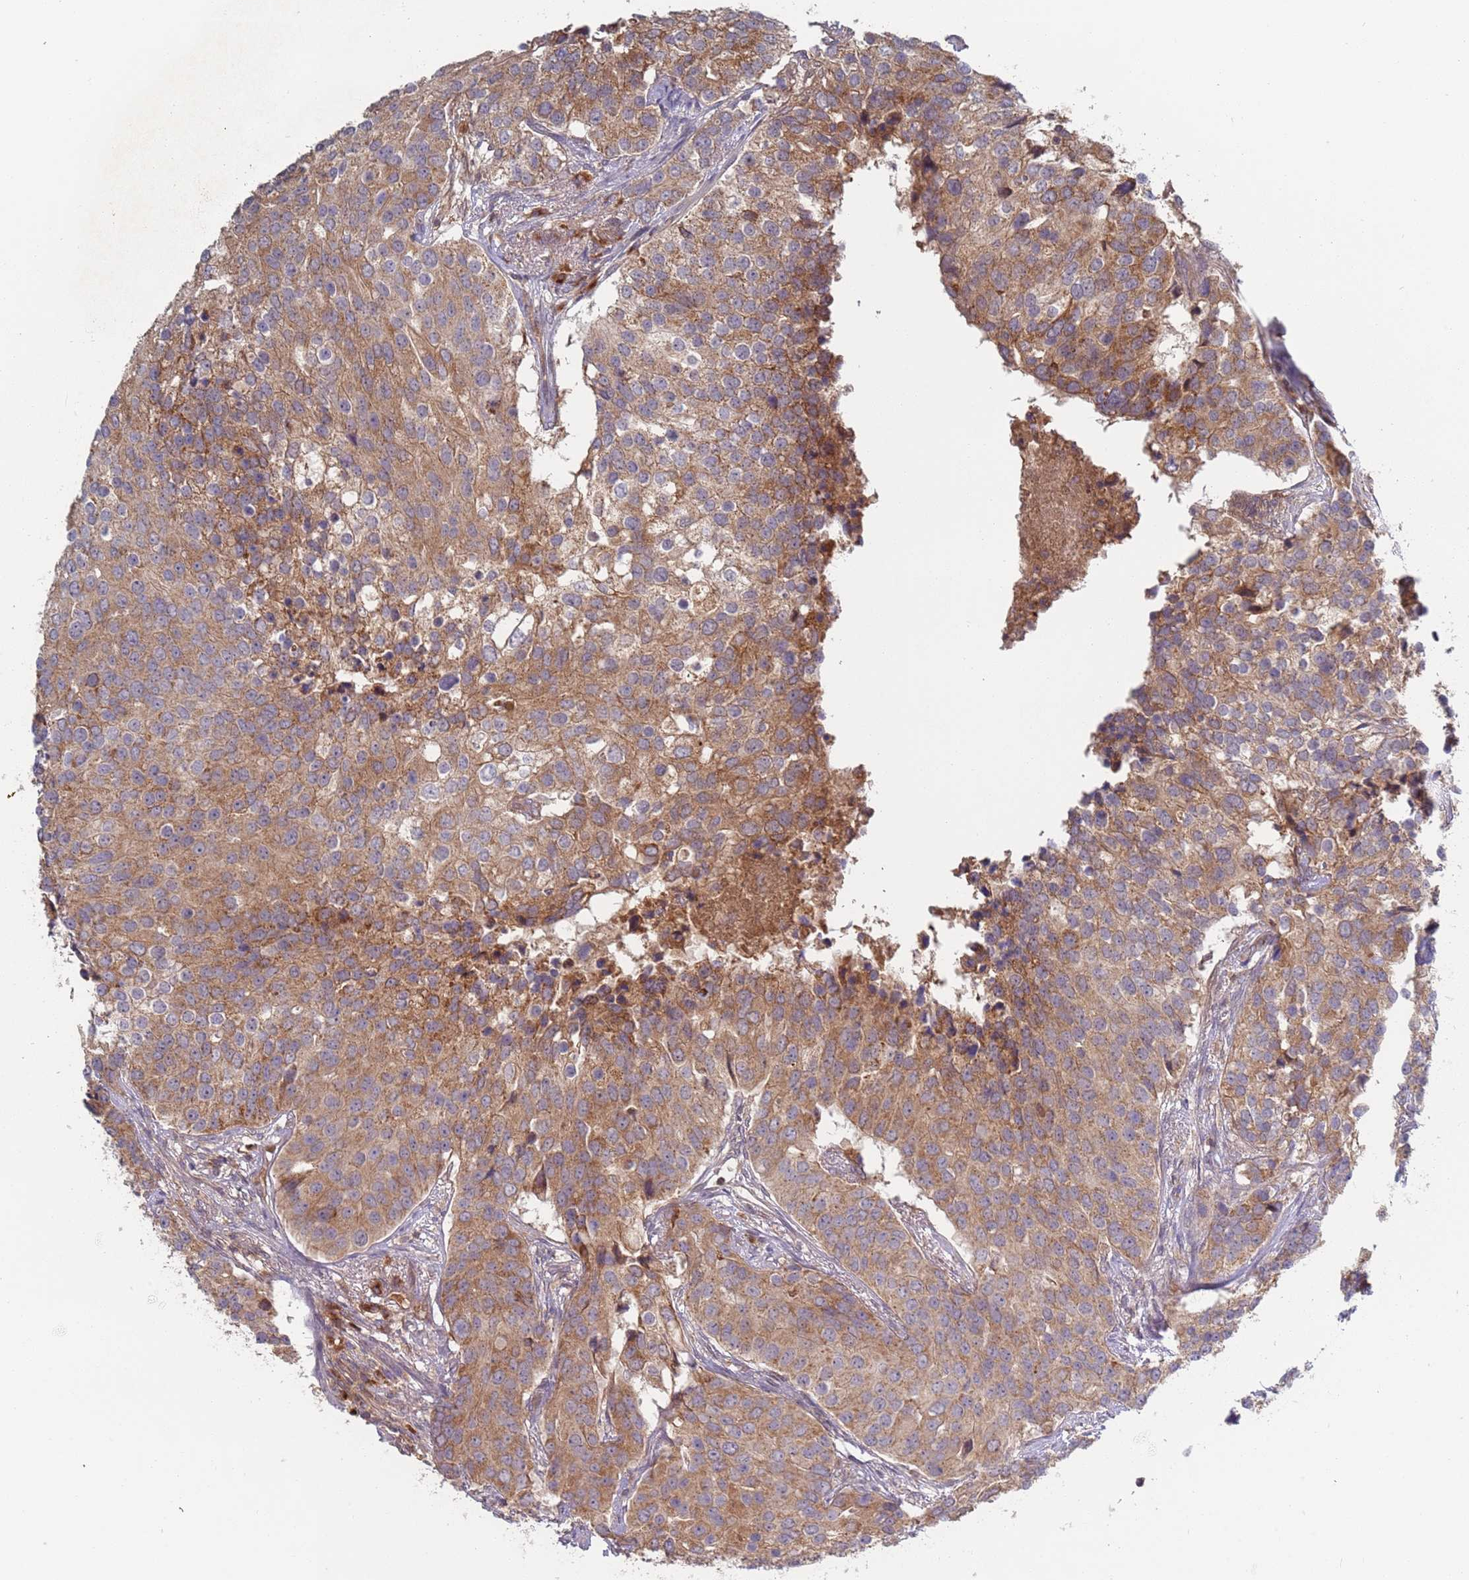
{"staining": {"intensity": "moderate", "quantity": ">75%", "location": "cytoplasmic/membranous"}, "tissue": "prostate cancer", "cell_type": "Tumor cells", "image_type": "cancer", "snomed": [{"axis": "morphology", "description": "Adenocarcinoma, High grade"}, {"axis": "topography", "description": "Prostate"}], "caption": "Prostate cancer (high-grade adenocarcinoma) was stained to show a protein in brown. There is medium levels of moderate cytoplasmic/membranous staining in approximately >75% of tumor cells. (DAB = brown stain, brightfield microscopy at high magnification).", "gene": "OR5A2", "patient": {"sex": "male", "age": 62}}